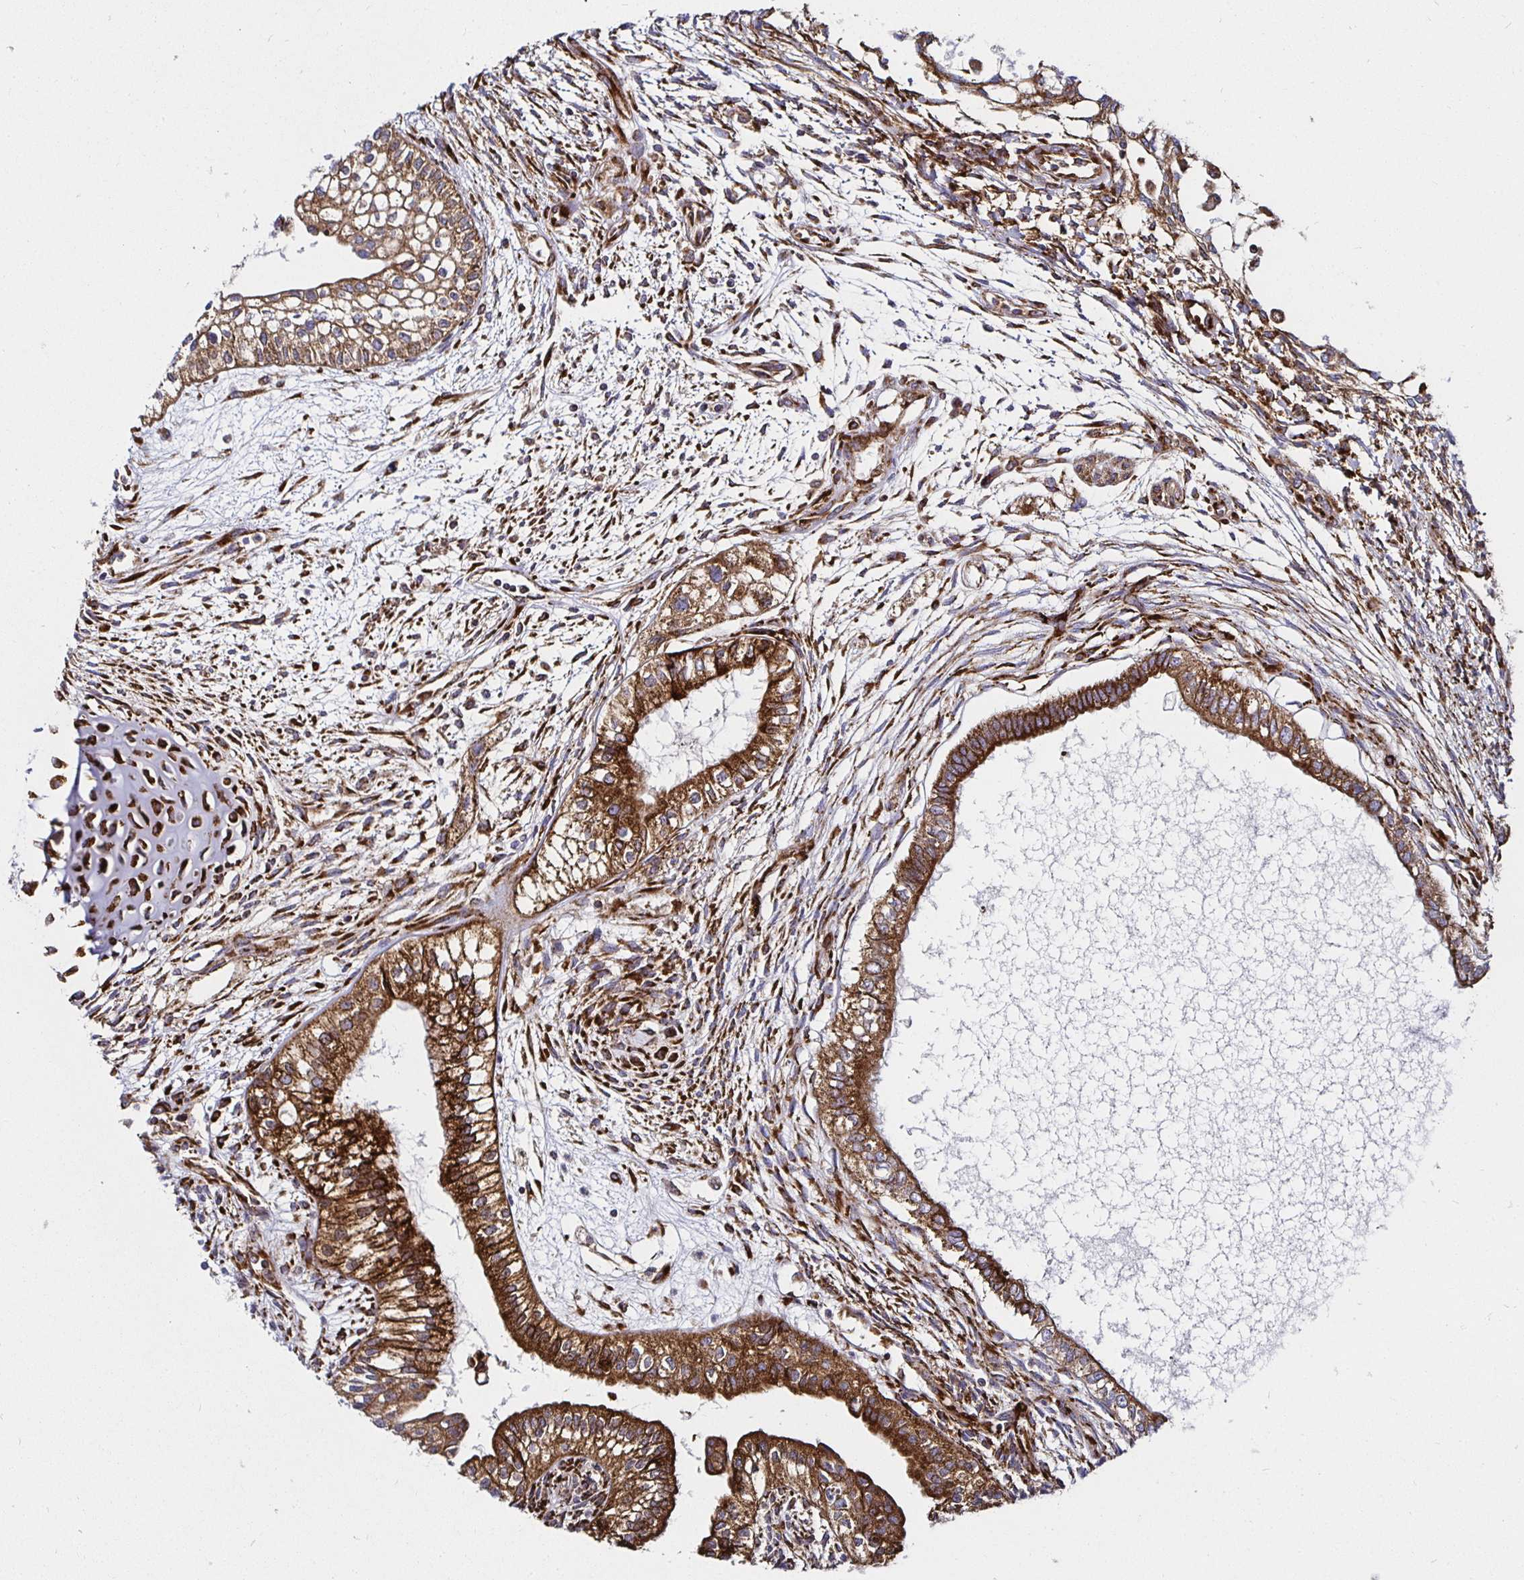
{"staining": {"intensity": "strong", "quantity": ">75%", "location": "cytoplasmic/membranous"}, "tissue": "testis cancer", "cell_type": "Tumor cells", "image_type": "cancer", "snomed": [{"axis": "morphology", "description": "Carcinoma, Embryonal, NOS"}, {"axis": "topography", "description": "Testis"}], "caption": "Immunohistochemical staining of human embryonal carcinoma (testis) demonstrates high levels of strong cytoplasmic/membranous expression in about >75% of tumor cells.", "gene": "SMYD3", "patient": {"sex": "male", "age": 37}}